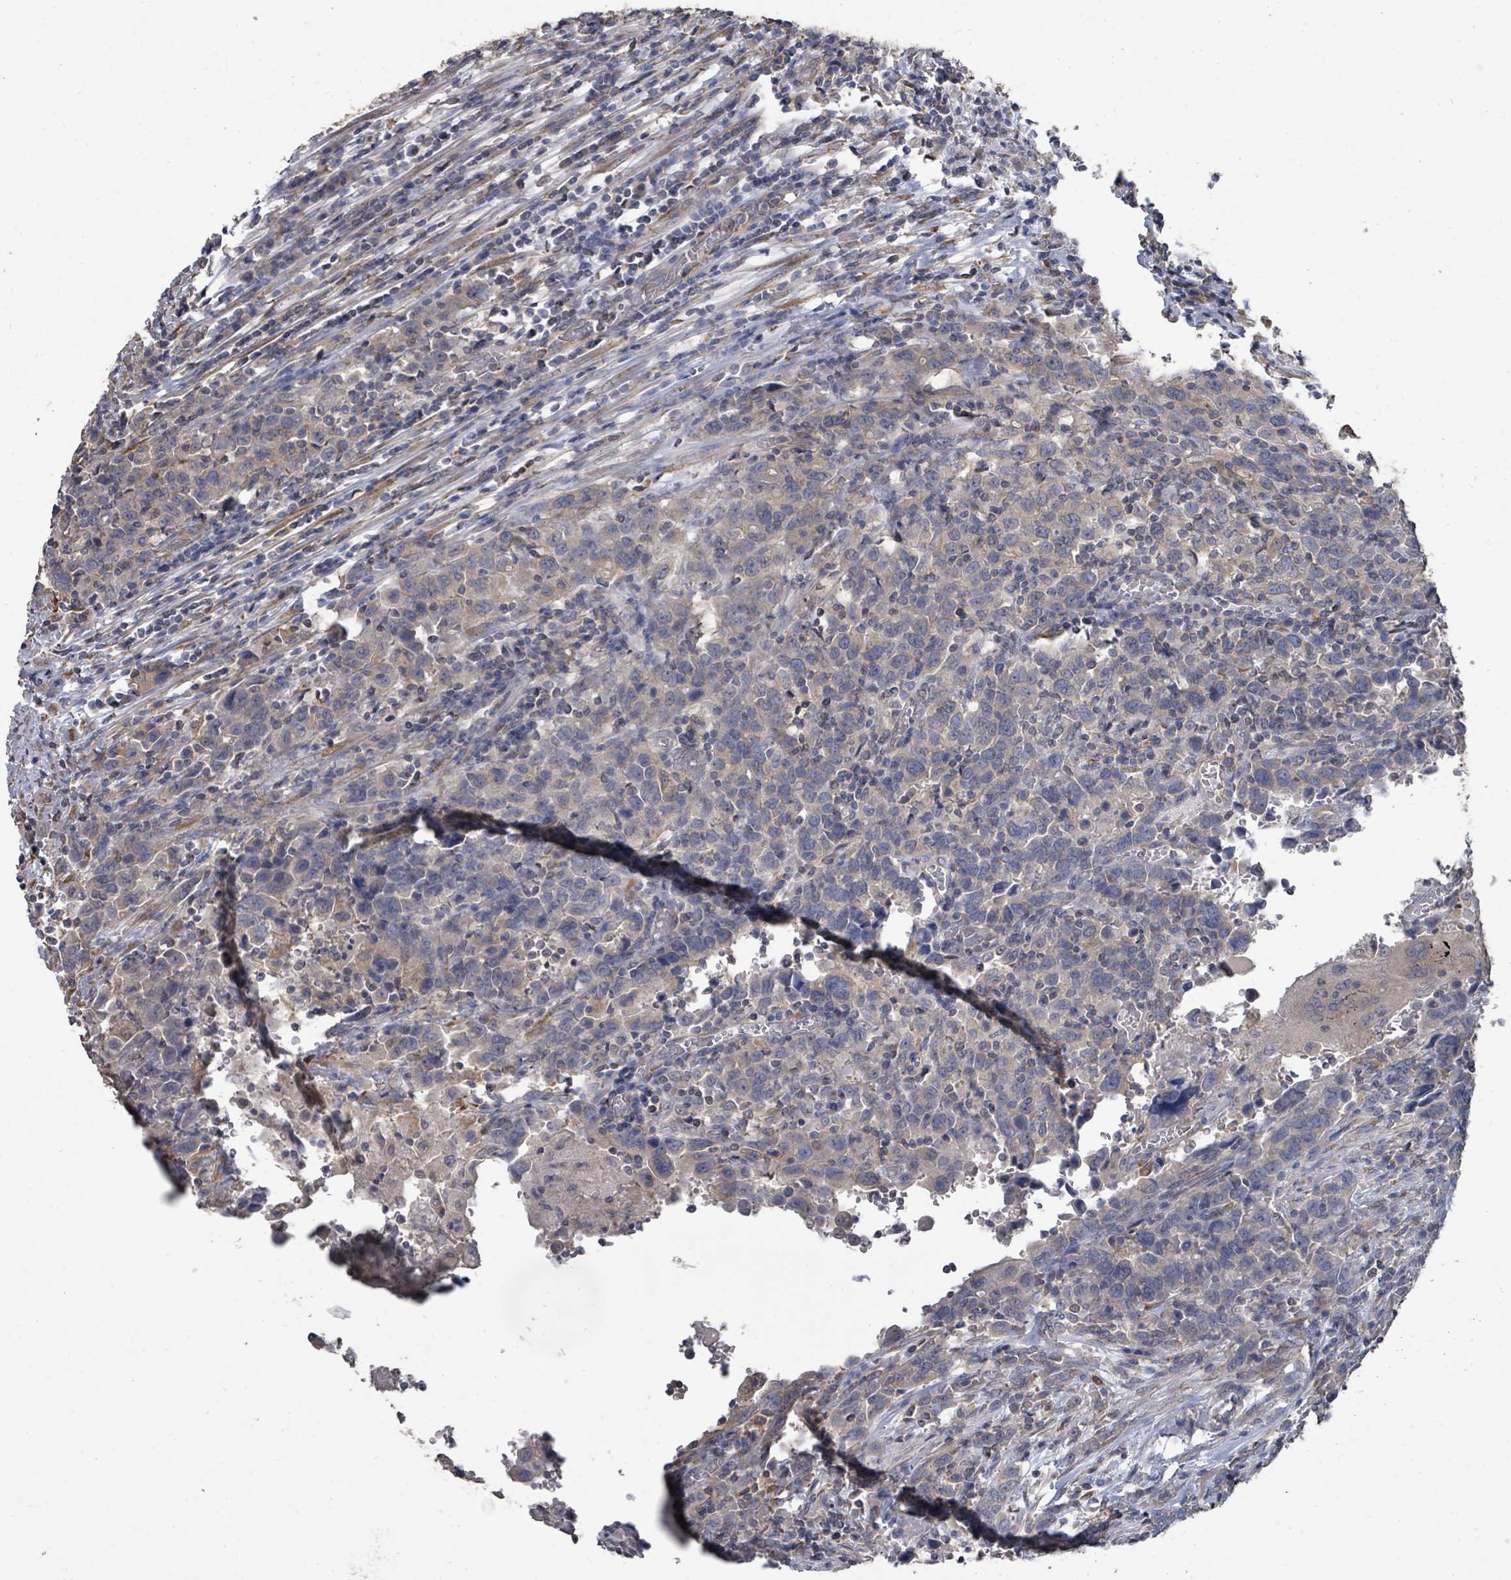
{"staining": {"intensity": "negative", "quantity": "none", "location": "none"}, "tissue": "urothelial cancer", "cell_type": "Tumor cells", "image_type": "cancer", "snomed": [{"axis": "morphology", "description": "Urothelial carcinoma, High grade"}, {"axis": "topography", "description": "Urinary bladder"}], "caption": "DAB immunohistochemical staining of human high-grade urothelial carcinoma displays no significant positivity in tumor cells.", "gene": "SLC9A7", "patient": {"sex": "male", "age": 61}}